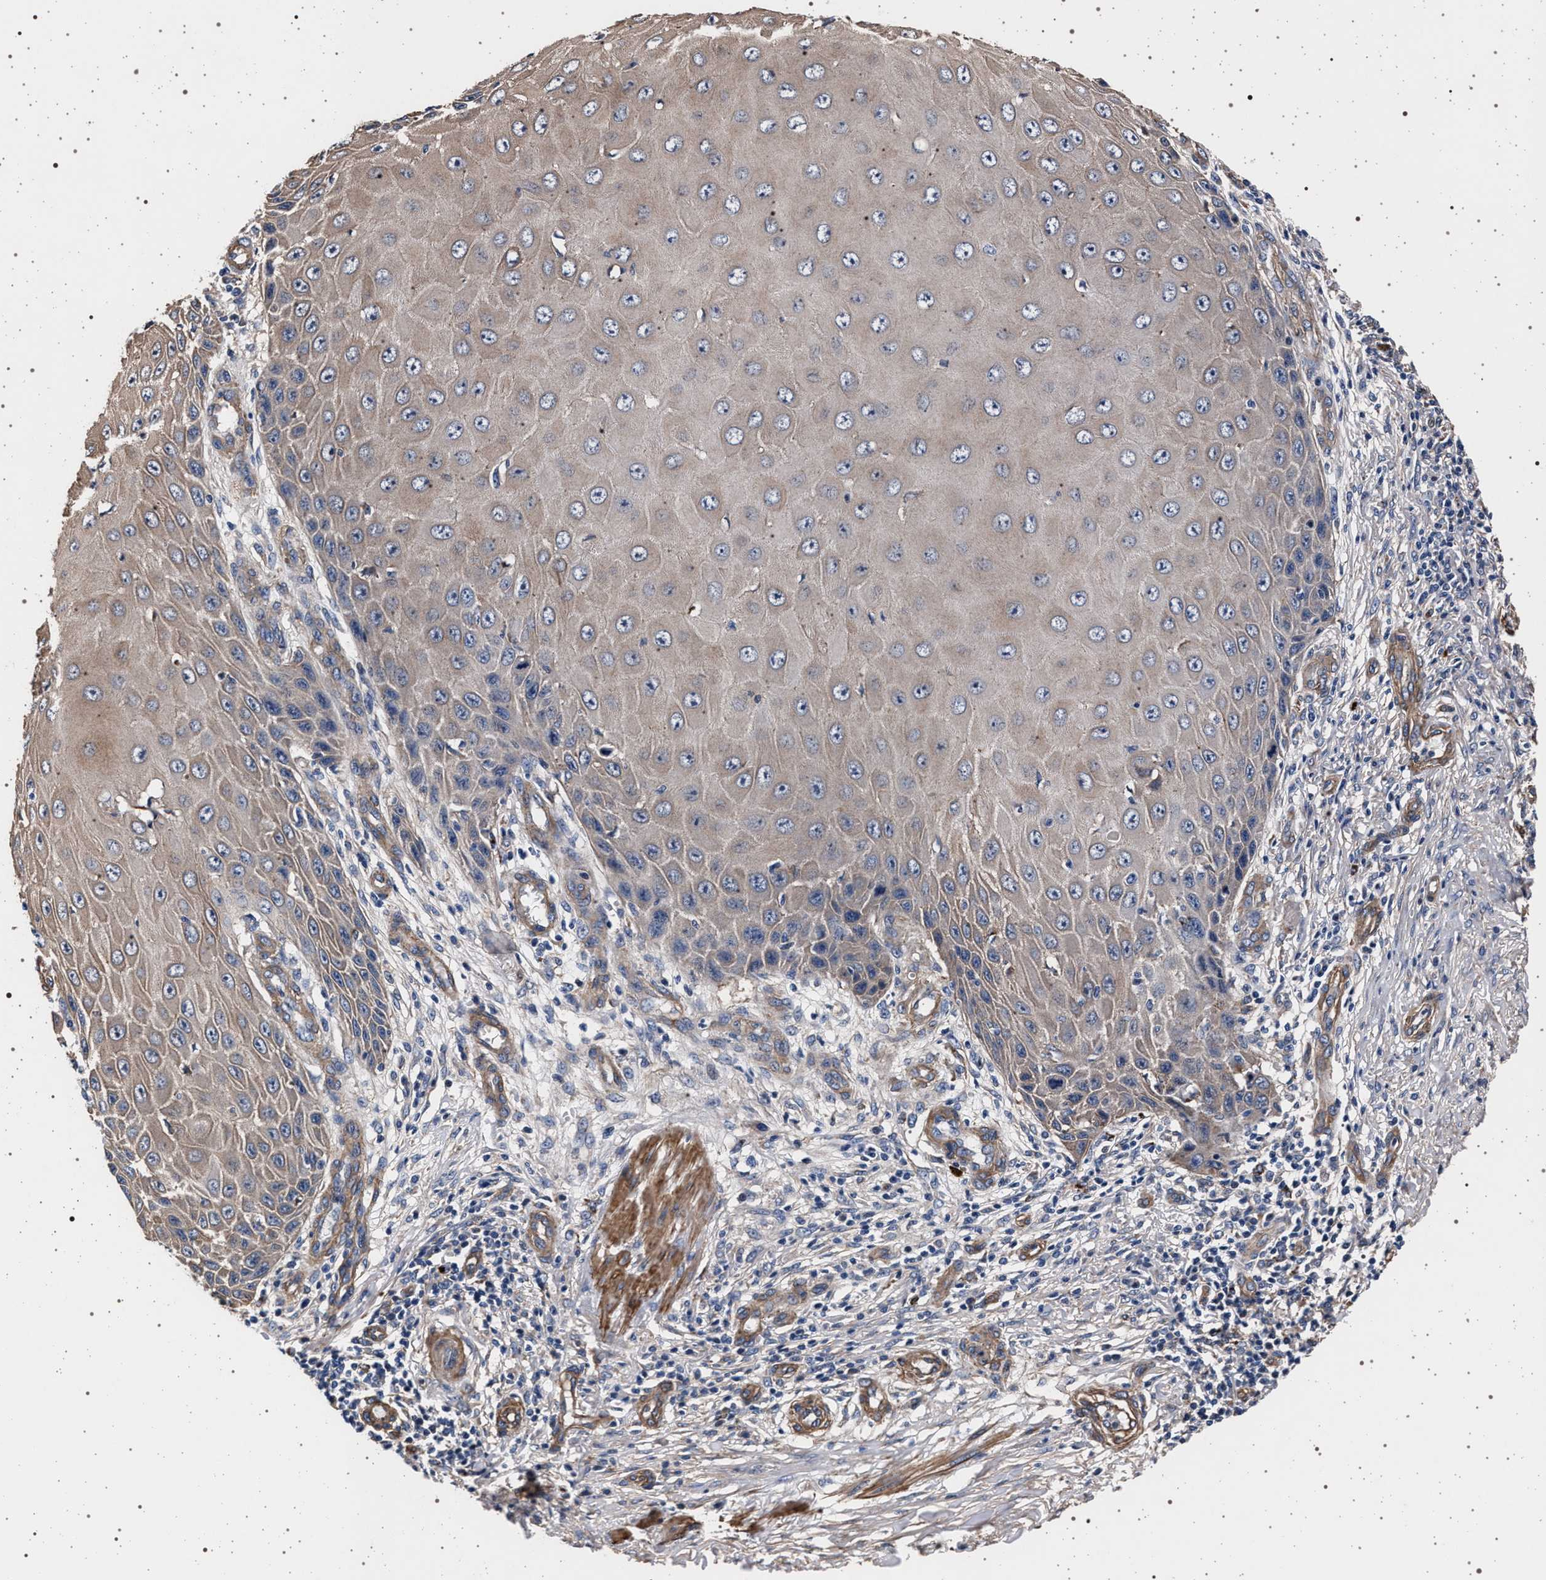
{"staining": {"intensity": "weak", "quantity": ">75%", "location": "cytoplasmic/membranous"}, "tissue": "skin cancer", "cell_type": "Tumor cells", "image_type": "cancer", "snomed": [{"axis": "morphology", "description": "Squamous cell carcinoma, NOS"}, {"axis": "topography", "description": "Skin"}], "caption": "An image of human squamous cell carcinoma (skin) stained for a protein reveals weak cytoplasmic/membranous brown staining in tumor cells.", "gene": "KCNK6", "patient": {"sex": "female", "age": 73}}